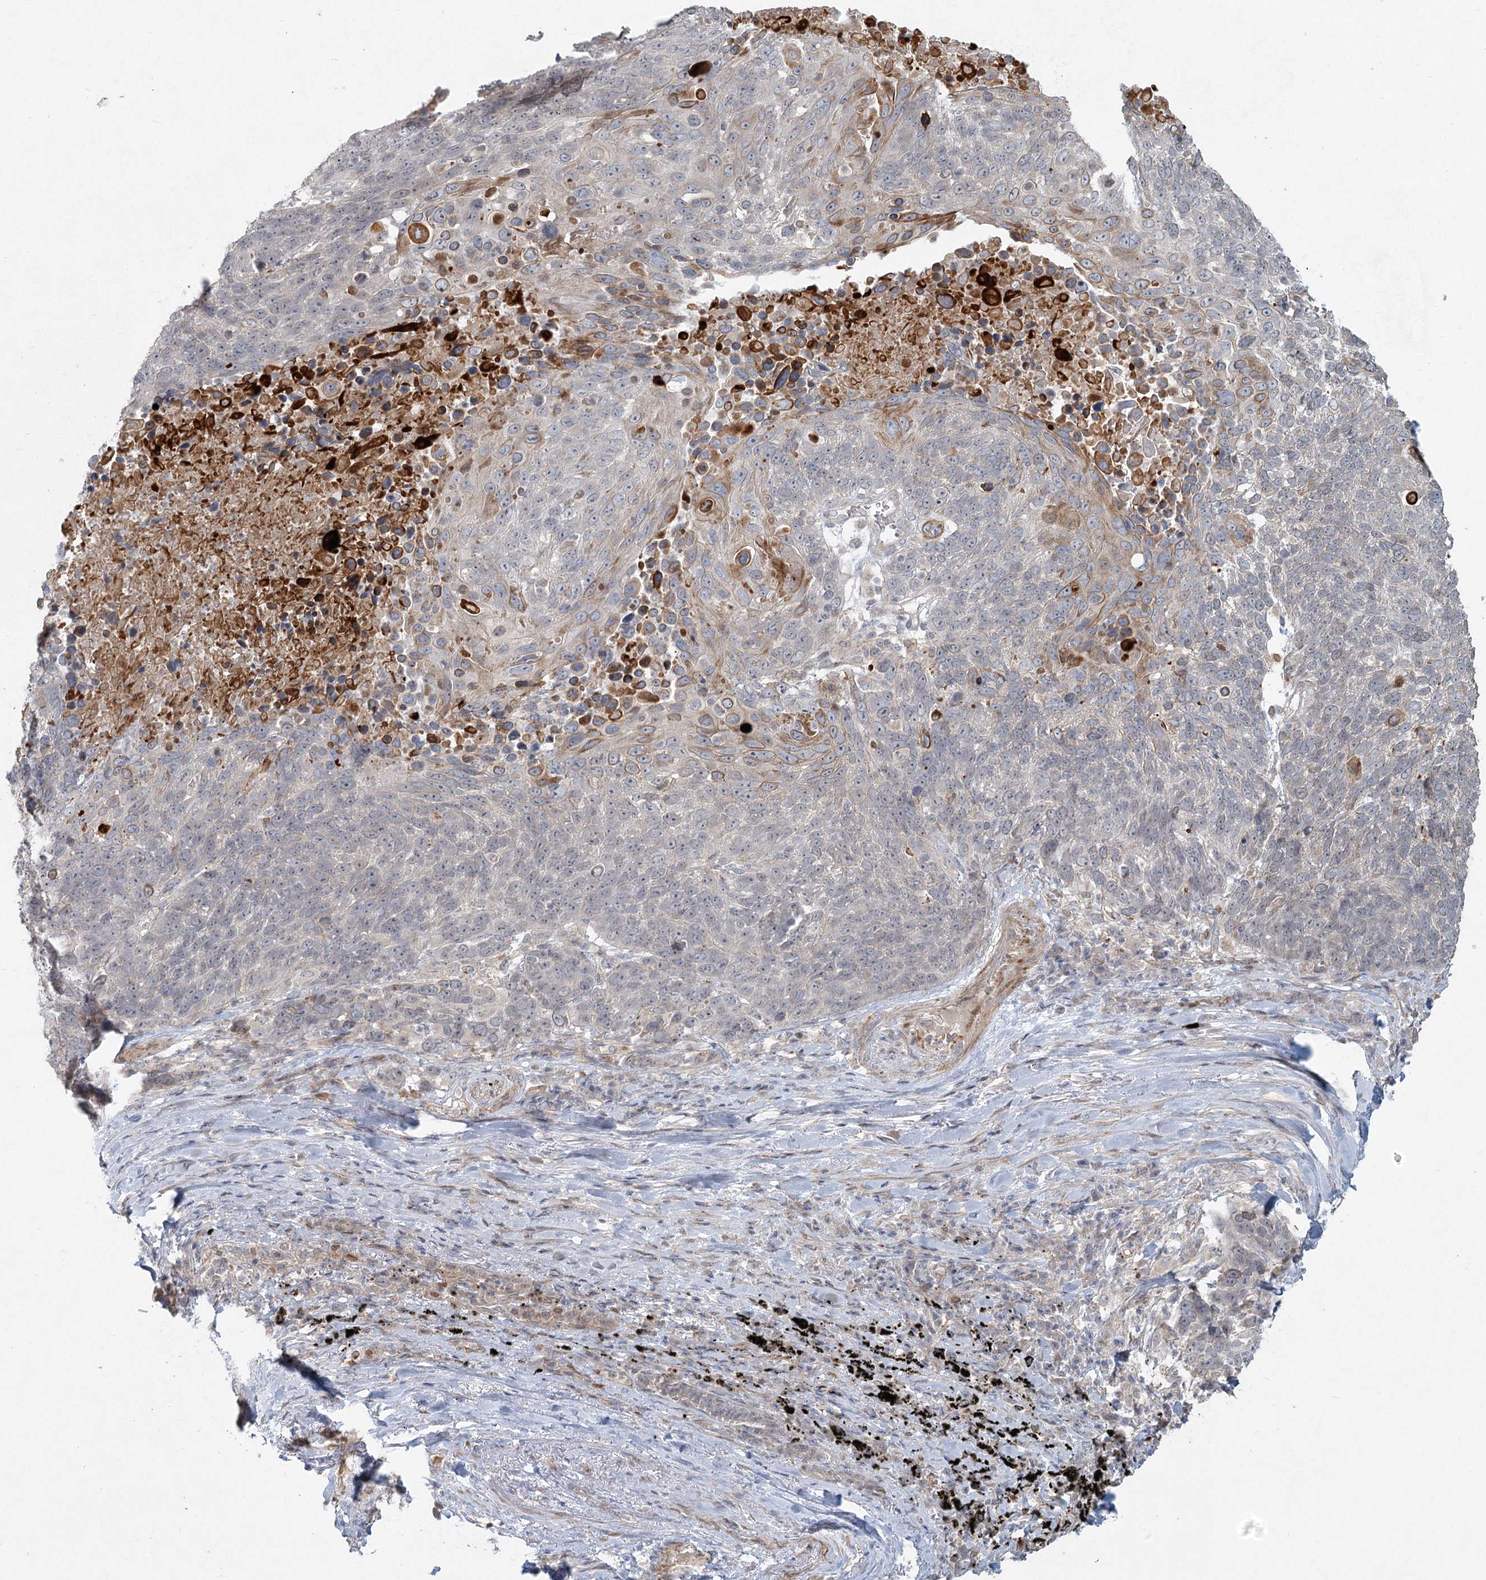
{"staining": {"intensity": "moderate", "quantity": "<25%", "location": "cytoplasmic/membranous"}, "tissue": "lung cancer", "cell_type": "Tumor cells", "image_type": "cancer", "snomed": [{"axis": "morphology", "description": "Squamous cell carcinoma, NOS"}, {"axis": "topography", "description": "Lung"}], "caption": "Immunohistochemistry staining of squamous cell carcinoma (lung), which reveals low levels of moderate cytoplasmic/membranous staining in about <25% of tumor cells indicating moderate cytoplasmic/membranous protein expression. The staining was performed using DAB (3,3'-diaminobenzidine) (brown) for protein detection and nuclei were counterstained in hematoxylin (blue).", "gene": "LRP2BP", "patient": {"sex": "male", "age": 66}}